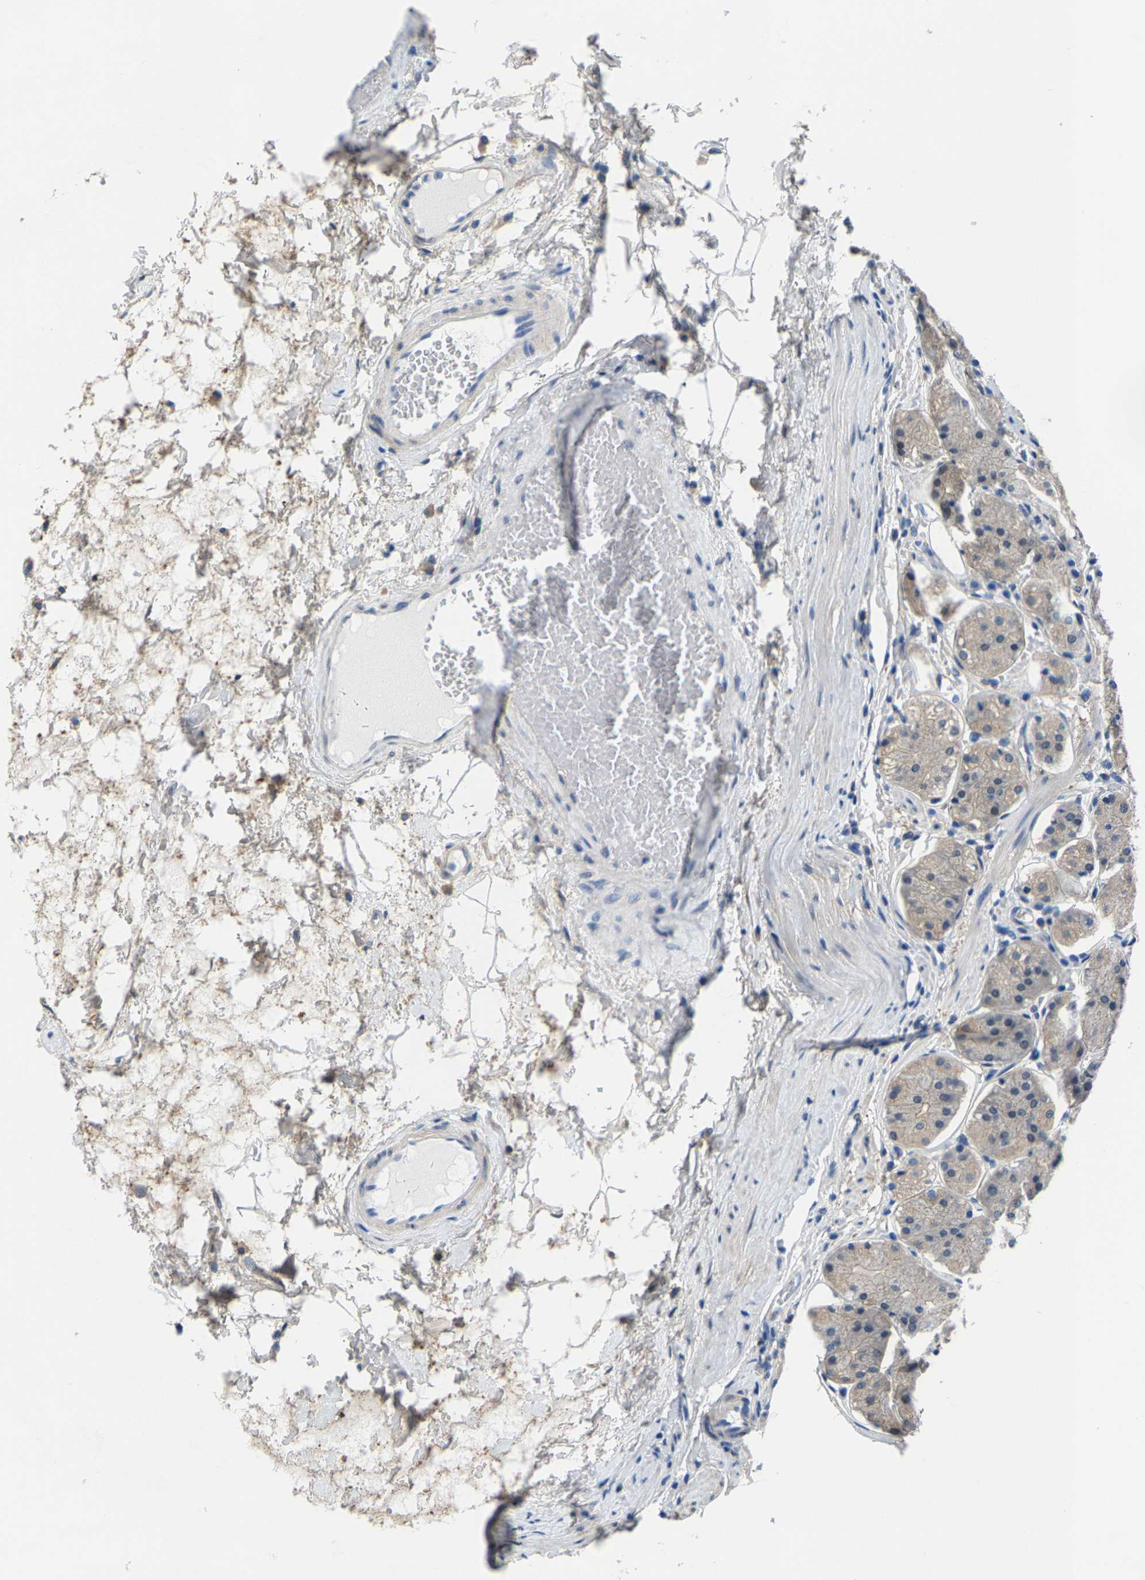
{"staining": {"intensity": "weak", "quantity": "25%-75%", "location": "cytoplasmic/membranous"}, "tissue": "stomach", "cell_type": "Glandular cells", "image_type": "normal", "snomed": [{"axis": "morphology", "description": "Normal tissue, NOS"}, {"axis": "topography", "description": "Stomach"}, {"axis": "topography", "description": "Stomach, lower"}], "caption": "This photomicrograph reveals immunohistochemistry (IHC) staining of normal stomach, with low weak cytoplasmic/membranous expression in about 25%-75% of glandular cells.", "gene": "SSH3", "patient": {"sex": "female", "age": 56}}